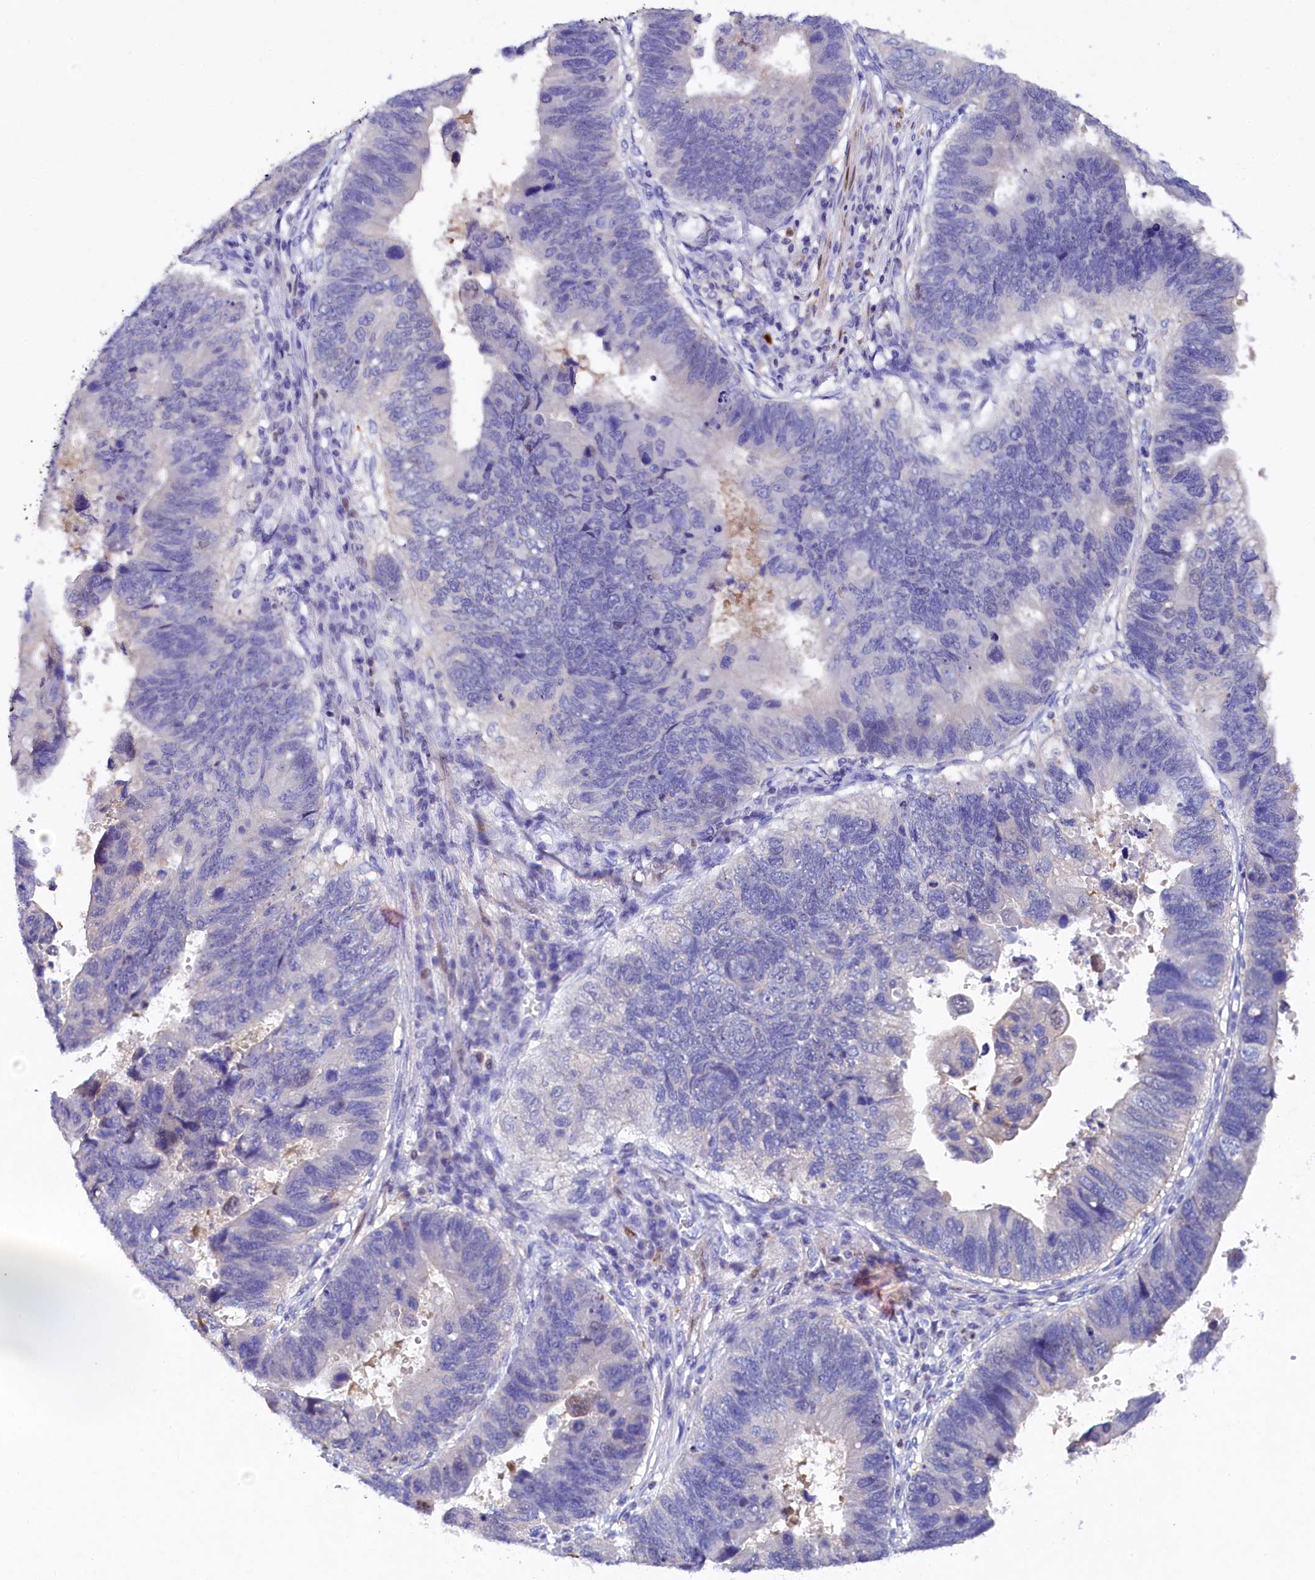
{"staining": {"intensity": "negative", "quantity": "none", "location": "none"}, "tissue": "stomach cancer", "cell_type": "Tumor cells", "image_type": "cancer", "snomed": [{"axis": "morphology", "description": "Adenocarcinoma, NOS"}, {"axis": "topography", "description": "Stomach"}], "caption": "Photomicrograph shows no significant protein positivity in tumor cells of stomach cancer.", "gene": "TGDS", "patient": {"sex": "male", "age": 59}}